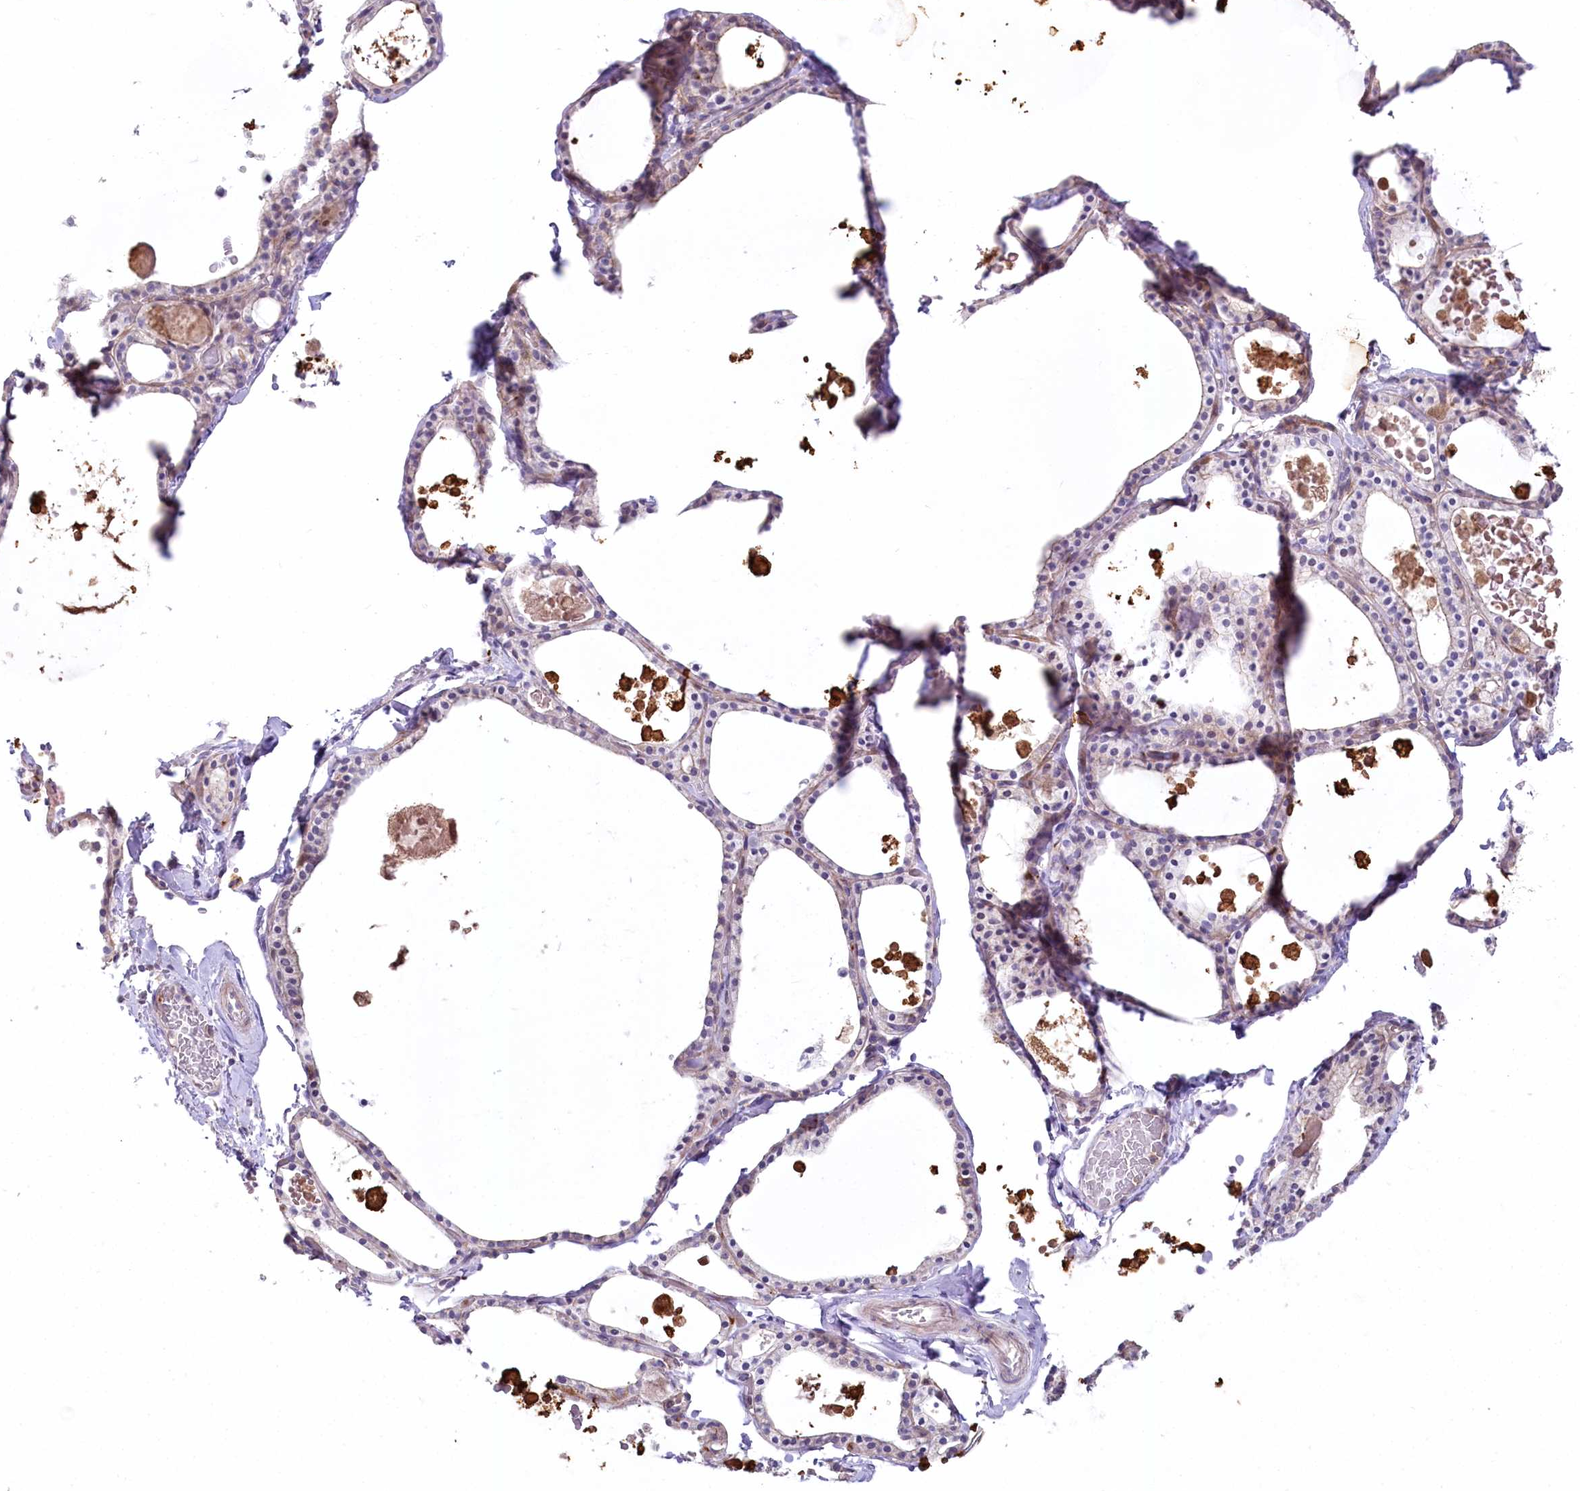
{"staining": {"intensity": "weak", "quantity": "<25%", "location": "cytoplasmic/membranous"}, "tissue": "thyroid gland", "cell_type": "Glandular cells", "image_type": "normal", "snomed": [{"axis": "morphology", "description": "Normal tissue, NOS"}, {"axis": "topography", "description": "Thyroid gland"}], "caption": "Glandular cells show no significant staining in benign thyroid gland. (DAB immunohistochemistry visualized using brightfield microscopy, high magnification).", "gene": "SLC6A11", "patient": {"sex": "male", "age": 56}}